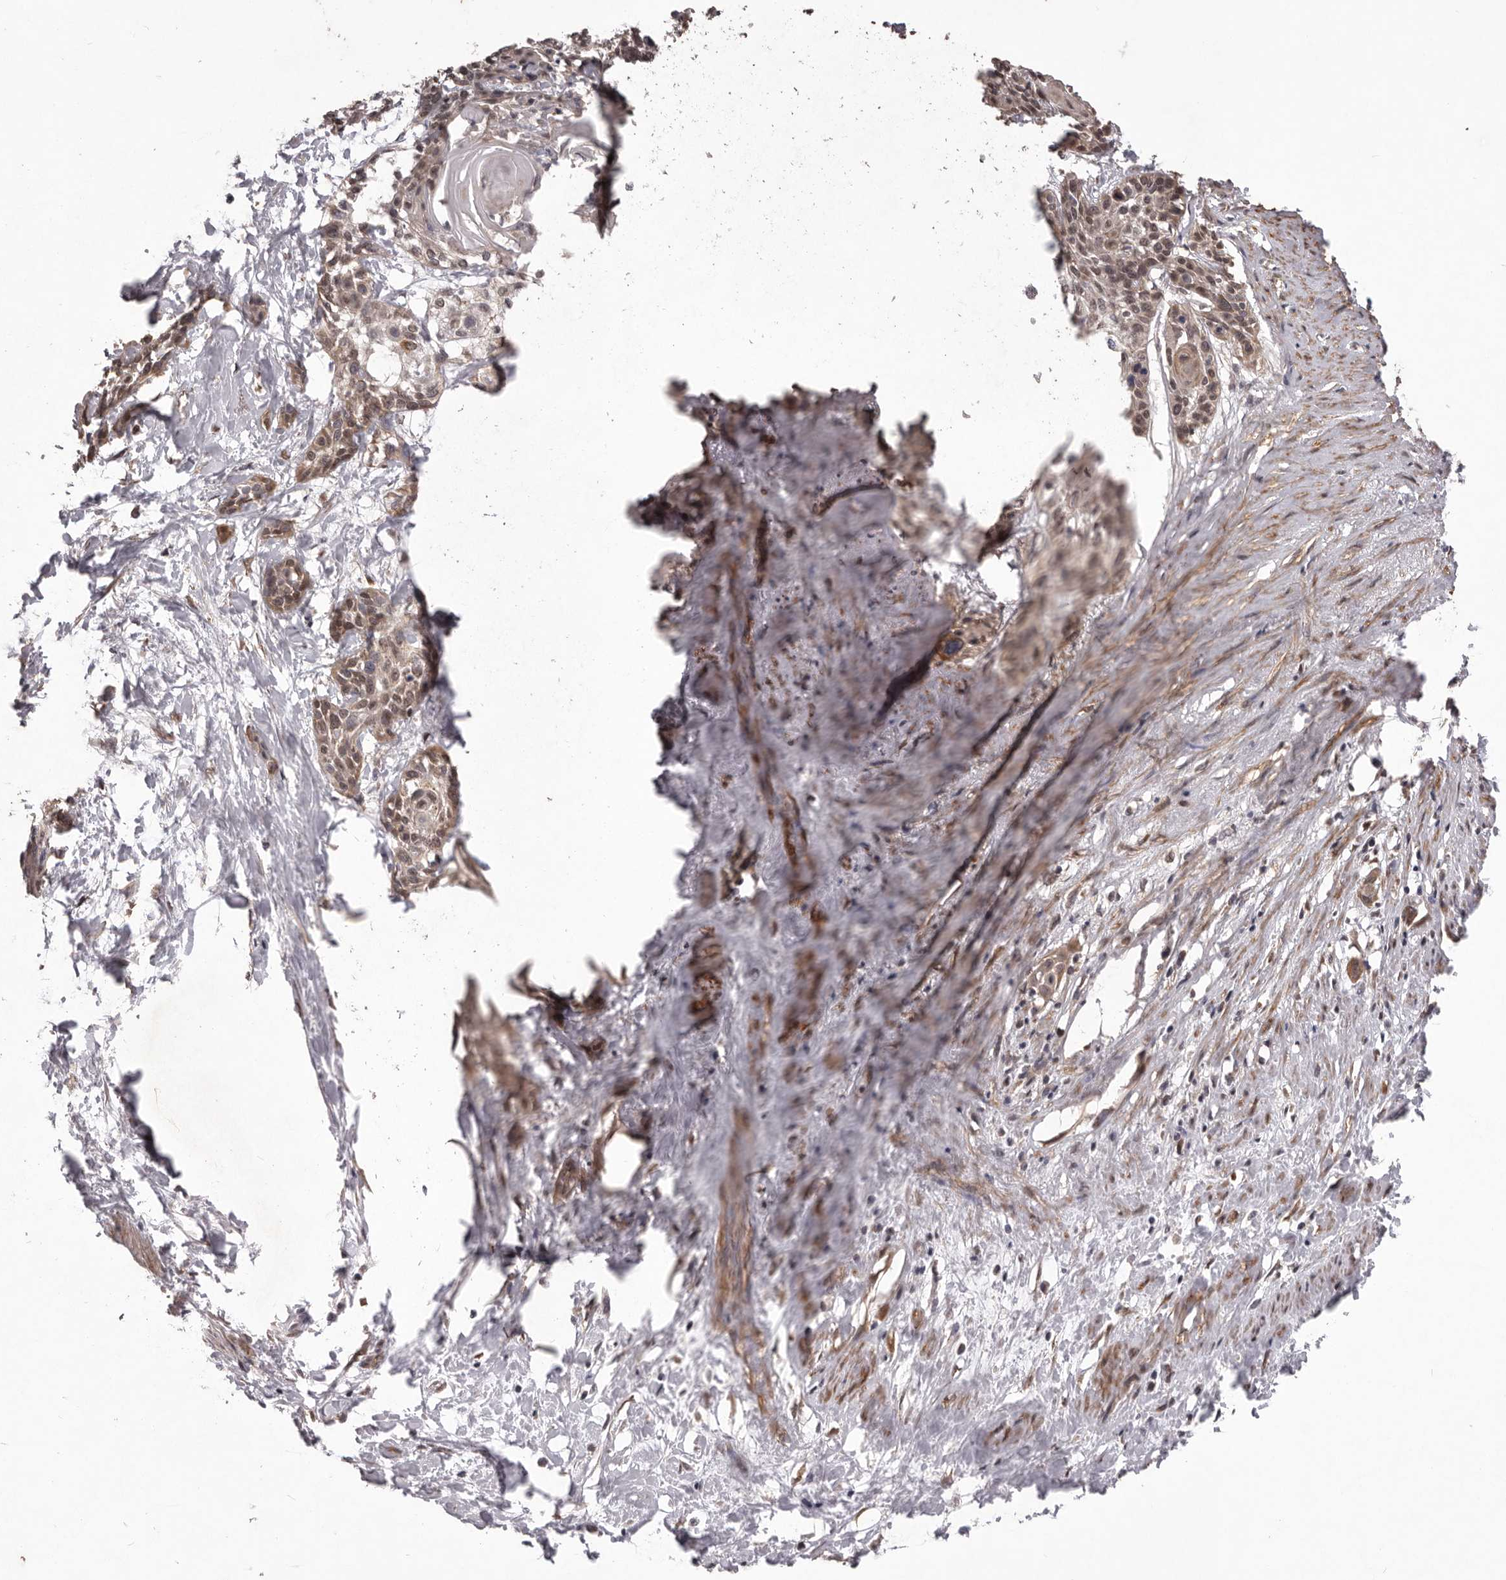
{"staining": {"intensity": "weak", "quantity": ">75%", "location": "cytoplasmic/membranous,nuclear"}, "tissue": "cervical cancer", "cell_type": "Tumor cells", "image_type": "cancer", "snomed": [{"axis": "morphology", "description": "Squamous cell carcinoma, NOS"}, {"axis": "topography", "description": "Cervix"}], "caption": "Immunohistochemical staining of cervical cancer shows low levels of weak cytoplasmic/membranous and nuclear protein positivity in approximately >75% of tumor cells.", "gene": "CELF3", "patient": {"sex": "female", "age": 57}}